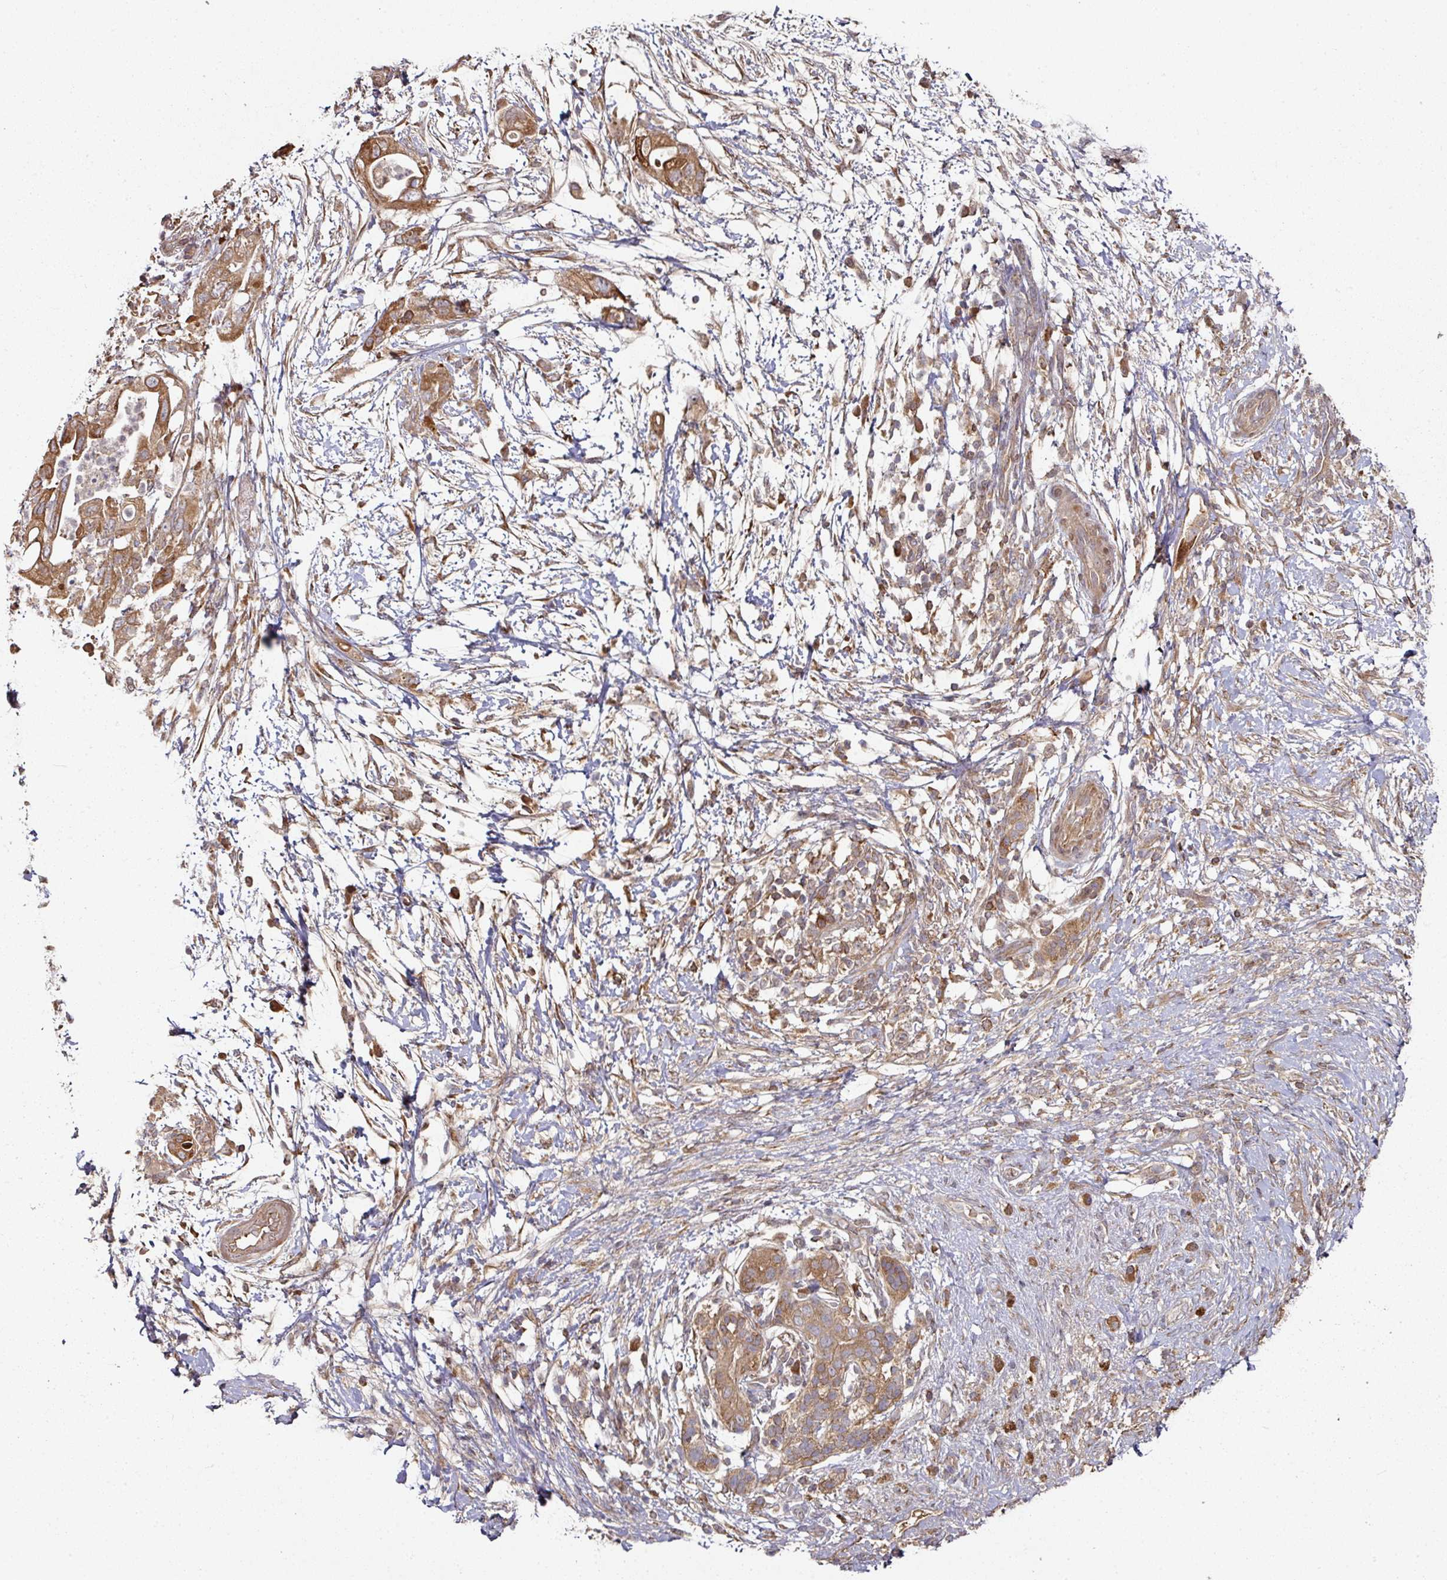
{"staining": {"intensity": "moderate", "quantity": ">75%", "location": "cytoplasmic/membranous"}, "tissue": "pancreatic cancer", "cell_type": "Tumor cells", "image_type": "cancer", "snomed": [{"axis": "morphology", "description": "Adenocarcinoma, NOS"}, {"axis": "topography", "description": "Pancreas"}], "caption": "Human adenocarcinoma (pancreatic) stained for a protein (brown) reveals moderate cytoplasmic/membranous positive positivity in about >75% of tumor cells.", "gene": "CEP95", "patient": {"sex": "female", "age": 72}}